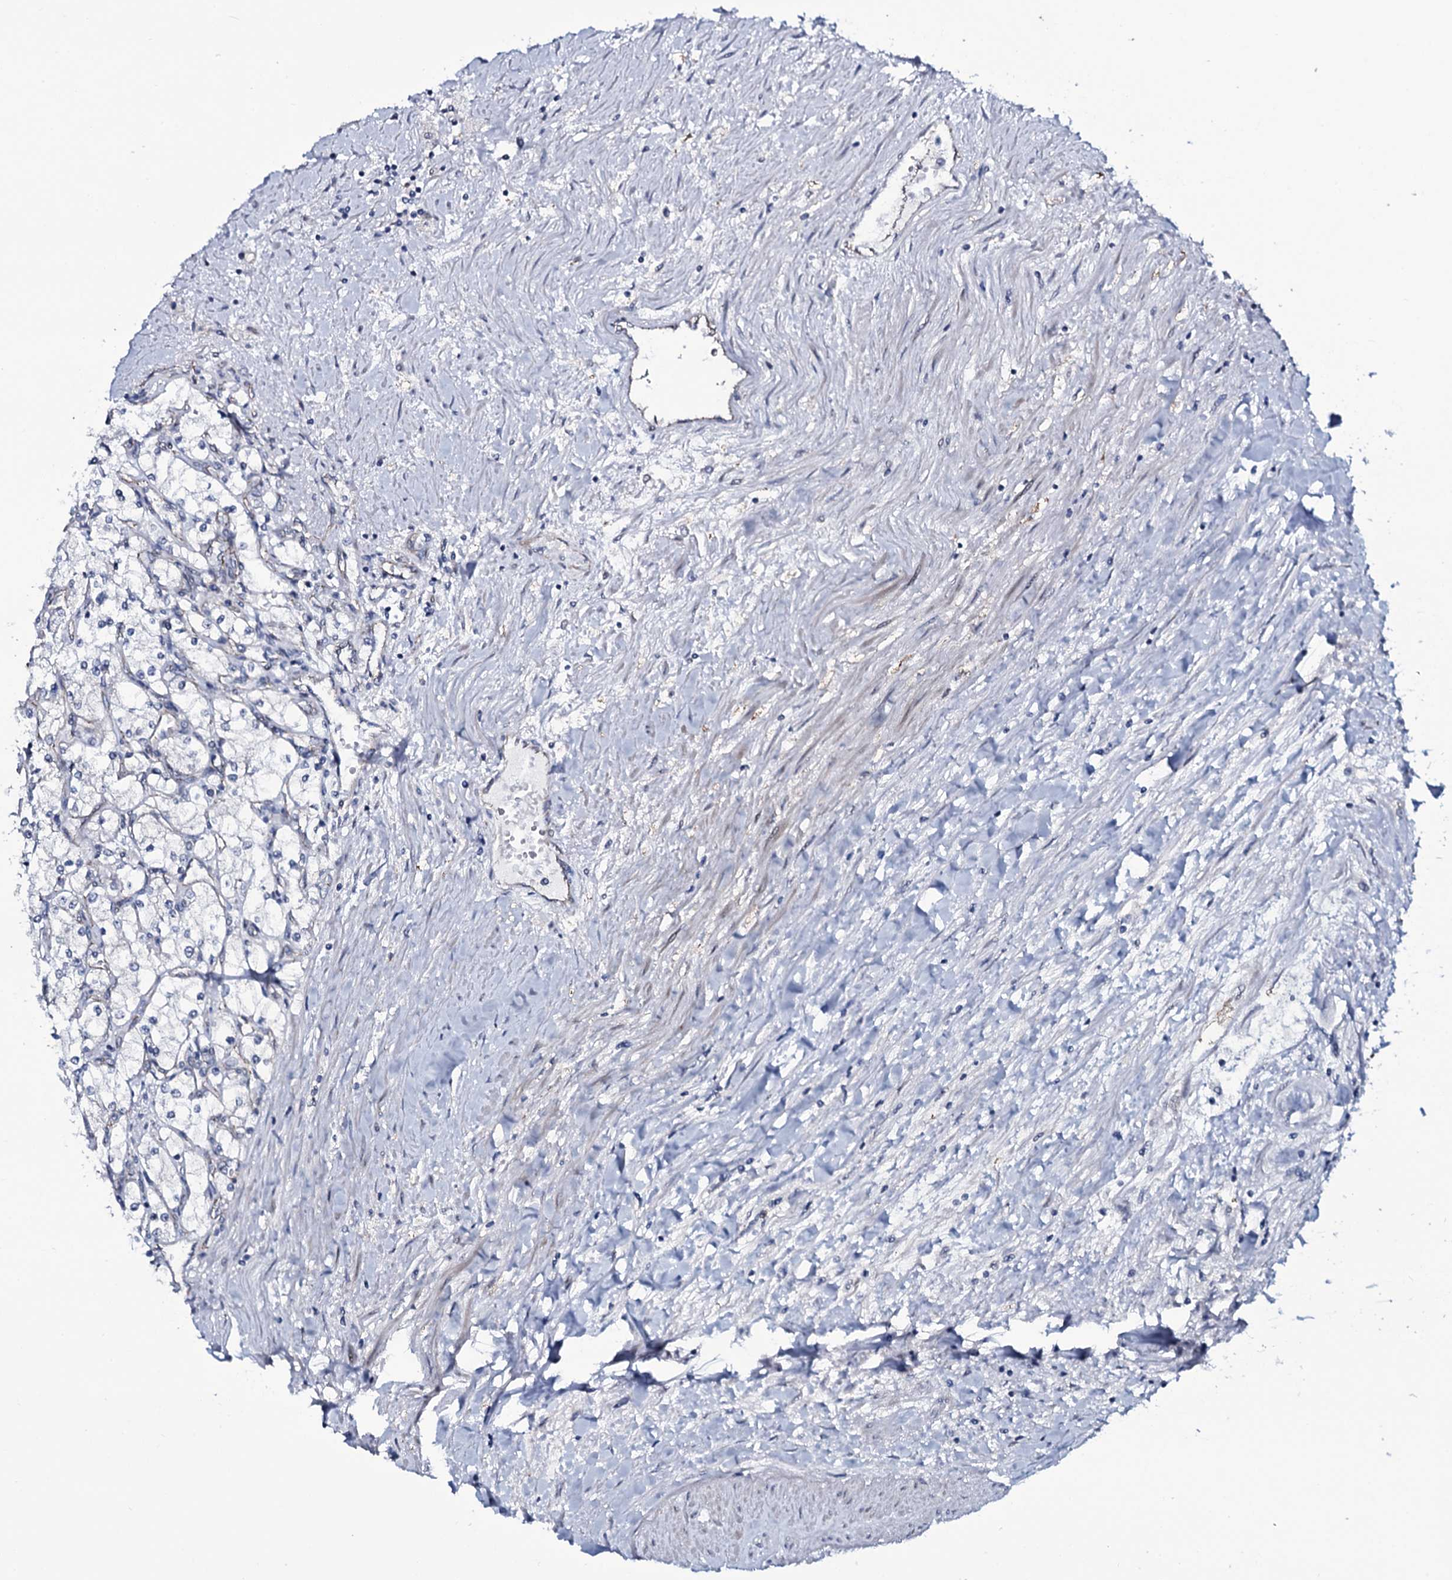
{"staining": {"intensity": "negative", "quantity": "none", "location": "none"}, "tissue": "renal cancer", "cell_type": "Tumor cells", "image_type": "cancer", "snomed": [{"axis": "morphology", "description": "Adenocarcinoma, NOS"}, {"axis": "topography", "description": "Kidney"}], "caption": "This is an IHC histopathology image of adenocarcinoma (renal). There is no positivity in tumor cells.", "gene": "WIPF3", "patient": {"sex": "male", "age": 80}}